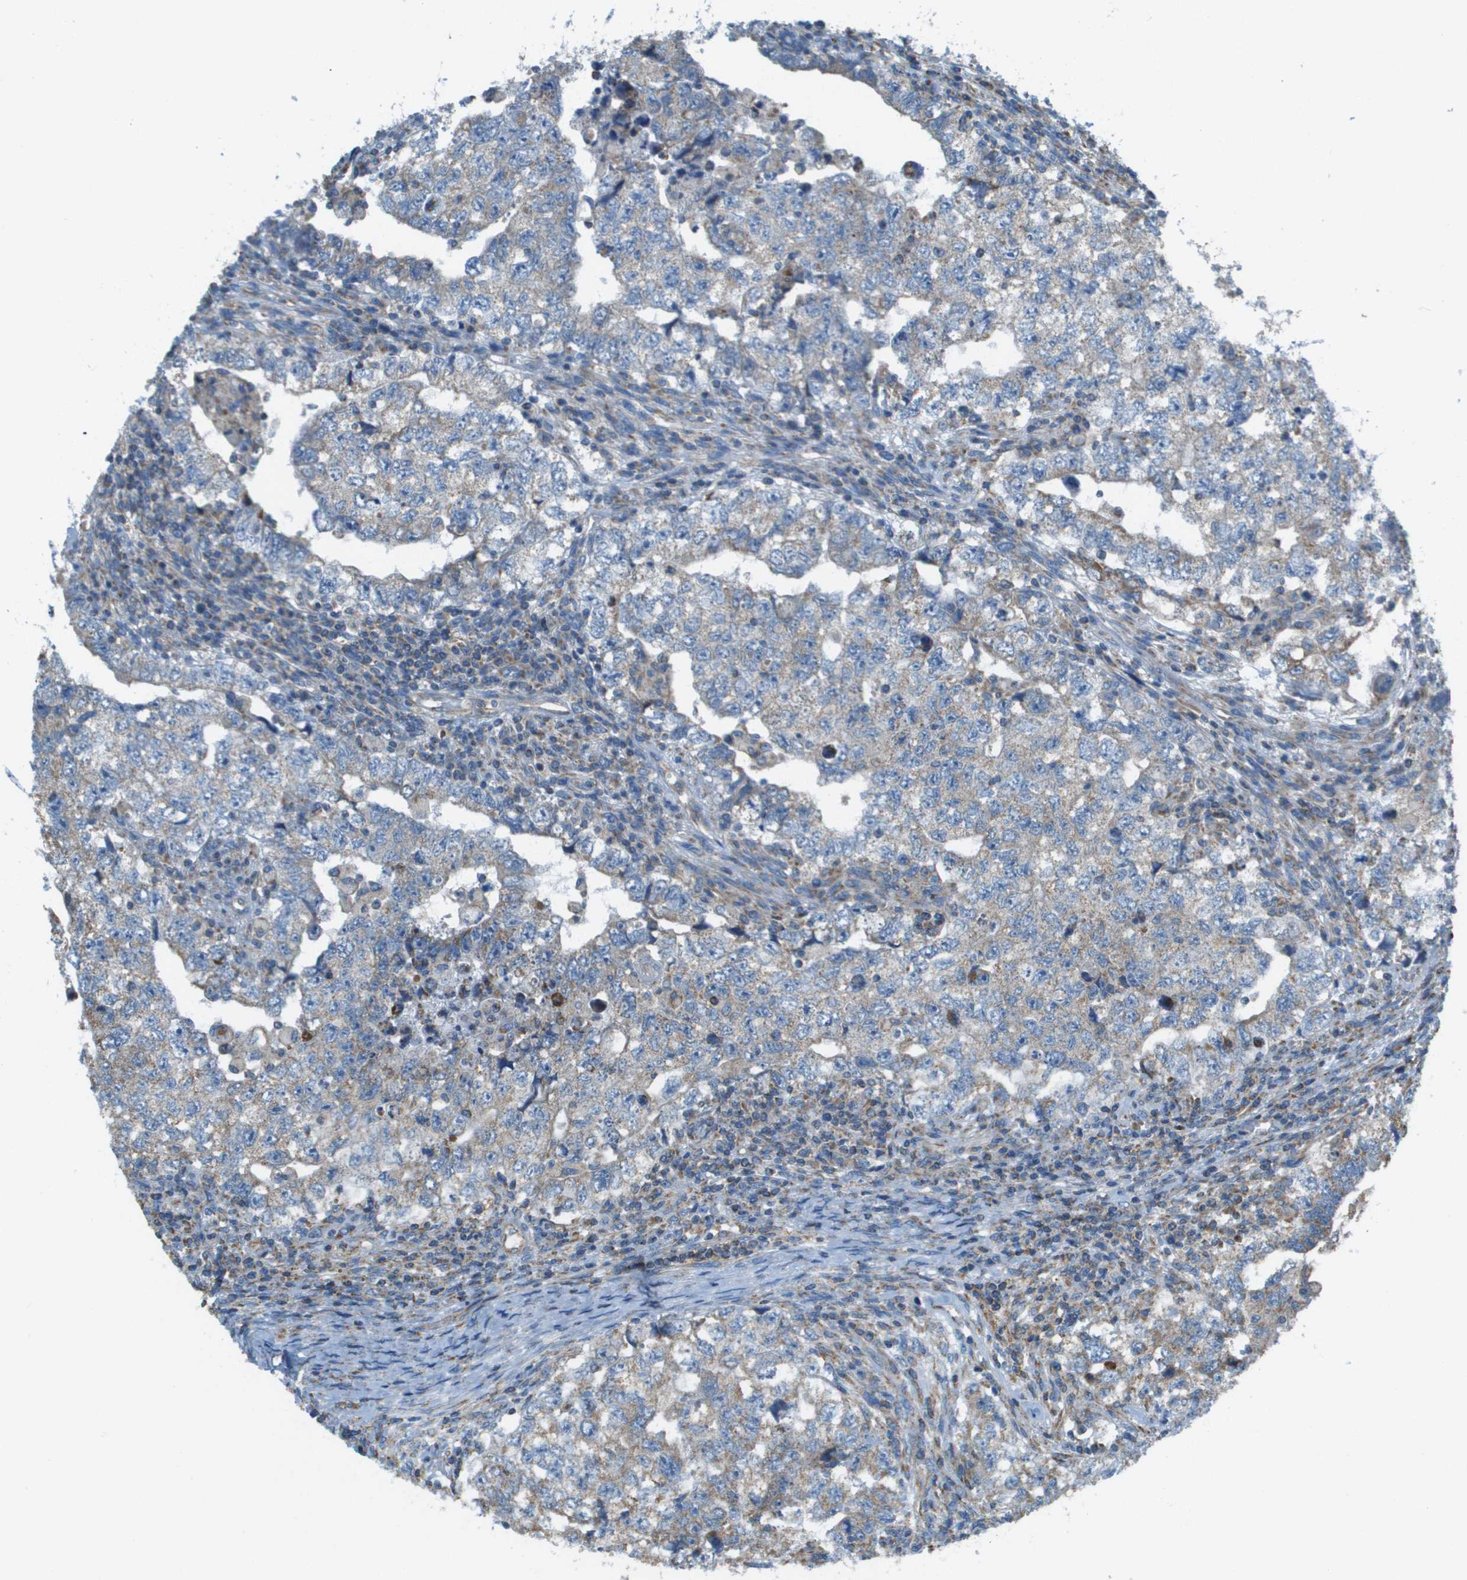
{"staining": {"intensity": "weak", "quantity": "<25%", "location": "cytoplasmic/membranous"}, "tissue": "testis cancer", "cell_type": "Tumor cells", "image_type": "cancer", "snomed": [{"axis": "morphology", "description": "Carcinoma, Embryonal, NOS"}, {"axis": "topography", "description": "Testis"}], "caption": "DAB immunohistochemical staining of human embryonal carcinoma (testis) shows no significant expression in tumor cells.", "gene": "TAOK3", "patient": {"sex": "male", "age": 36}}